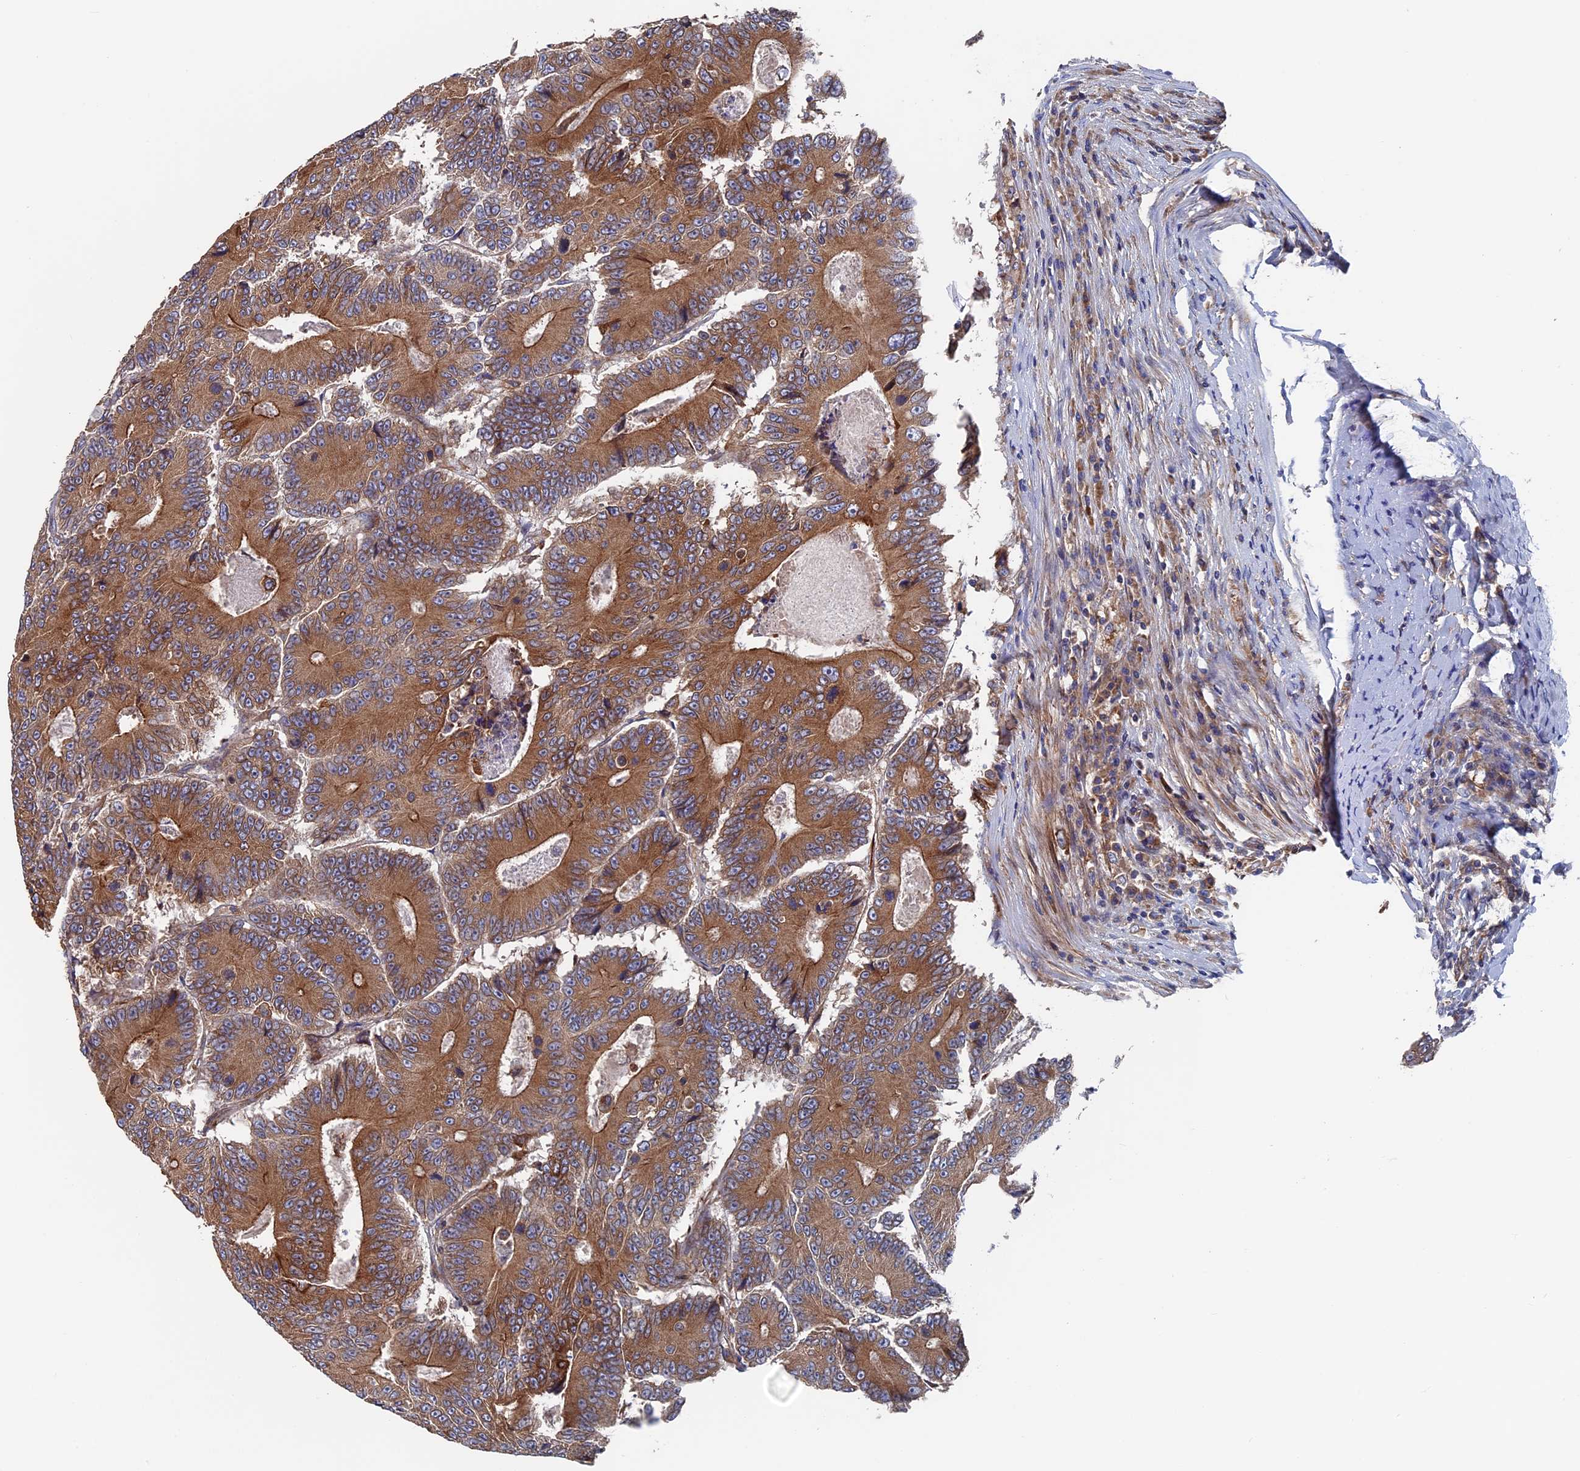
{"staining": {"intensity": "moderate", "quantity": ">75%", "location": "cytoplasmic/membranous"}, "tissue": "colorectal cancer", "cell_type": "Tumor cells", "image_type": "cancer", "snomed": [{"axis": "morphology", "description": "Adenocarcinoma, NOS"}, {"axis": "topography", "description": "Colon"}], "caption": "This is an image of immunohistochemistry (IHC) staining of colorectal cancer, which shows moderate staining in the cytoplasmic/membranous of tumor cells.", "gene": "DNAJC3", "patient": {"sex": "male", "age": 83}}